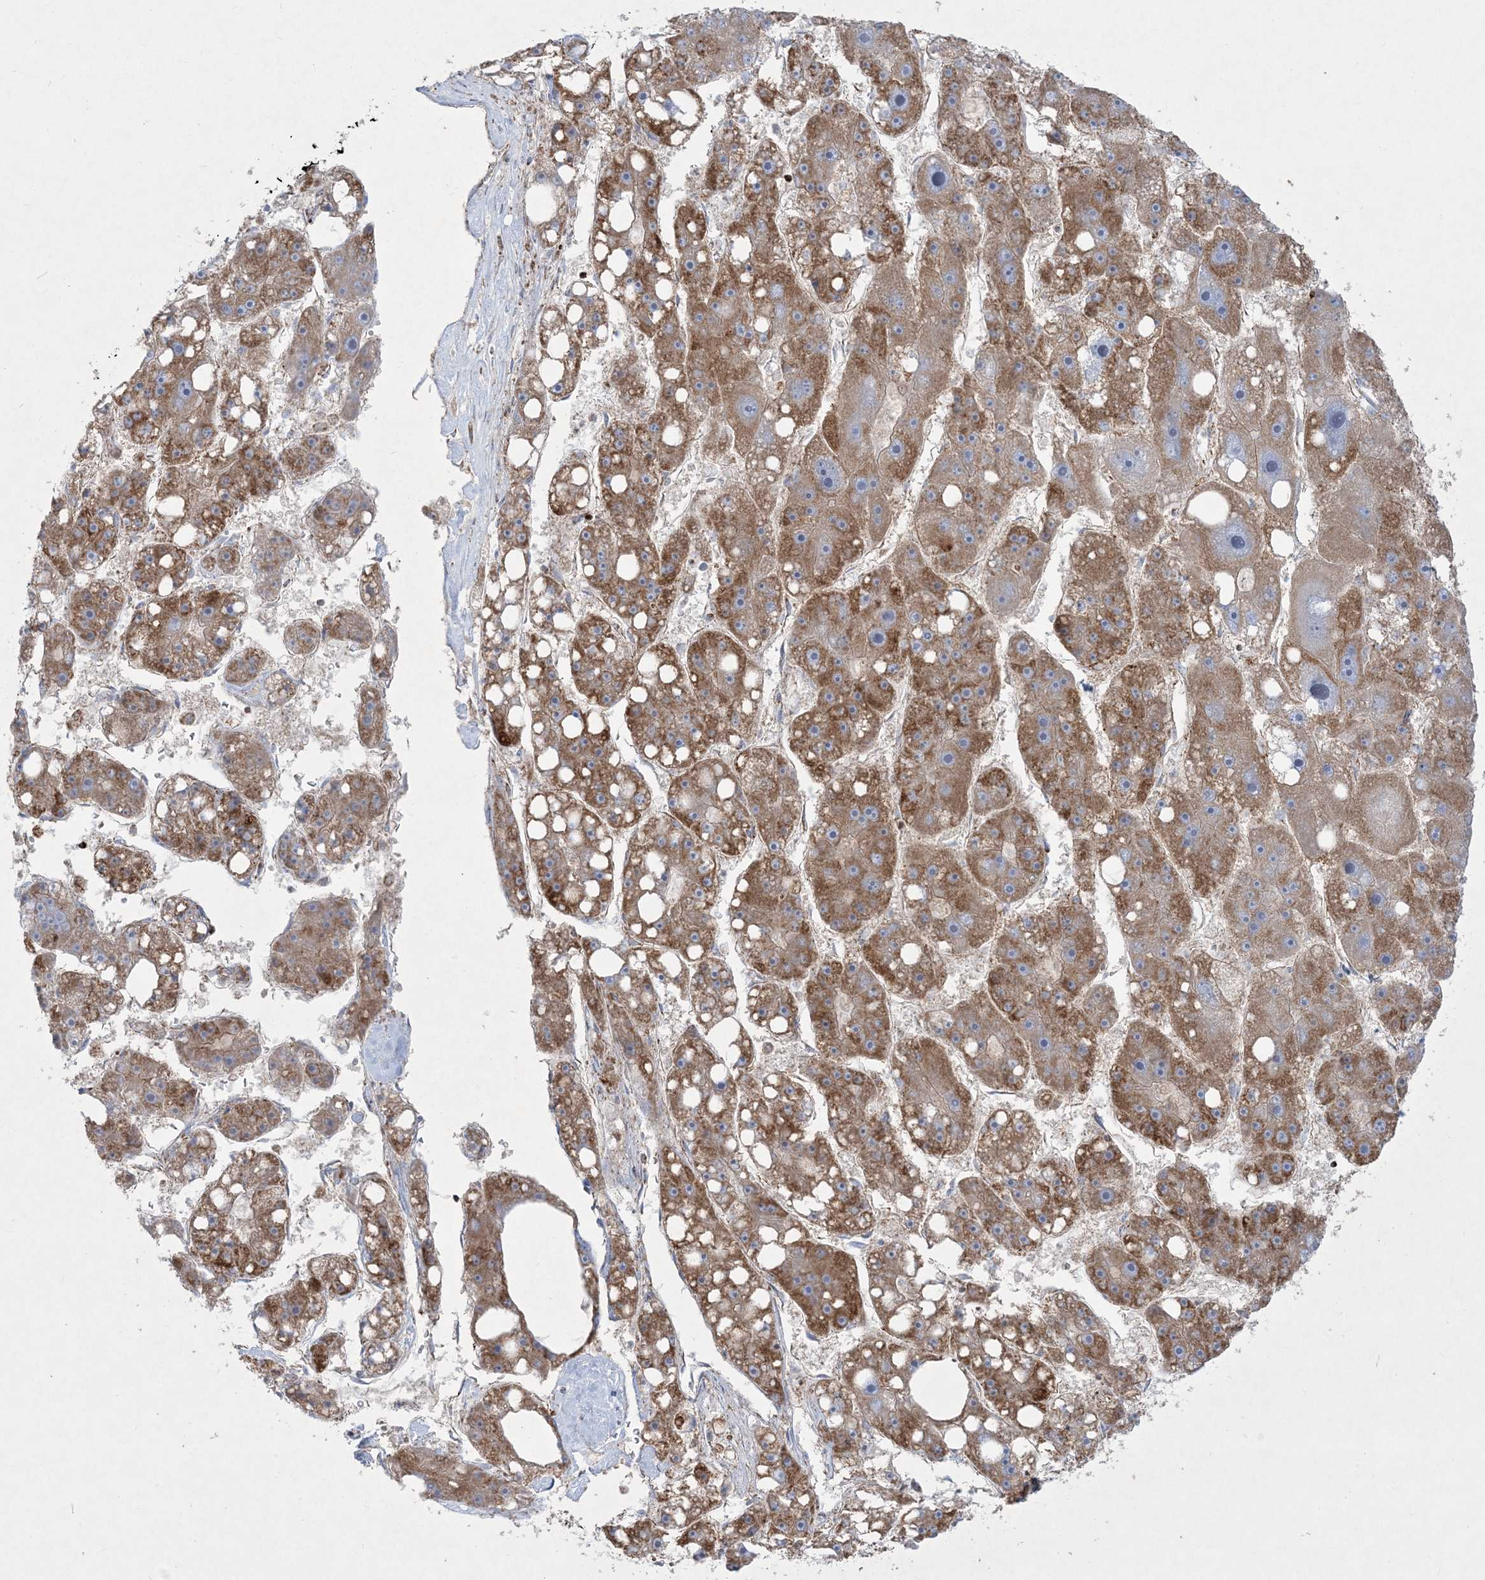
{"staining": {"intensity": "moderate", "quantity": ">75%", "location": "cytoplasmic/membranous"}, "tissue": "liver cancer", "cell_type": "Tumor cells", "image_type": "cancer", "snomed": [{"axis": "morphology", "description": "Carcinoma, Hepatocellular, NOS"}, {"axis": "topography", "description": "Liver"}], "caption": "This is a micrograph of immunohistochemistry (IHC) staining of hepatocellular carcinoma (liver), which shows moderate positivity in the cytoplasmic/membranous of tumor cells.", "gene": "BEND4", "patient": {"sex": "female", "age": 61}}